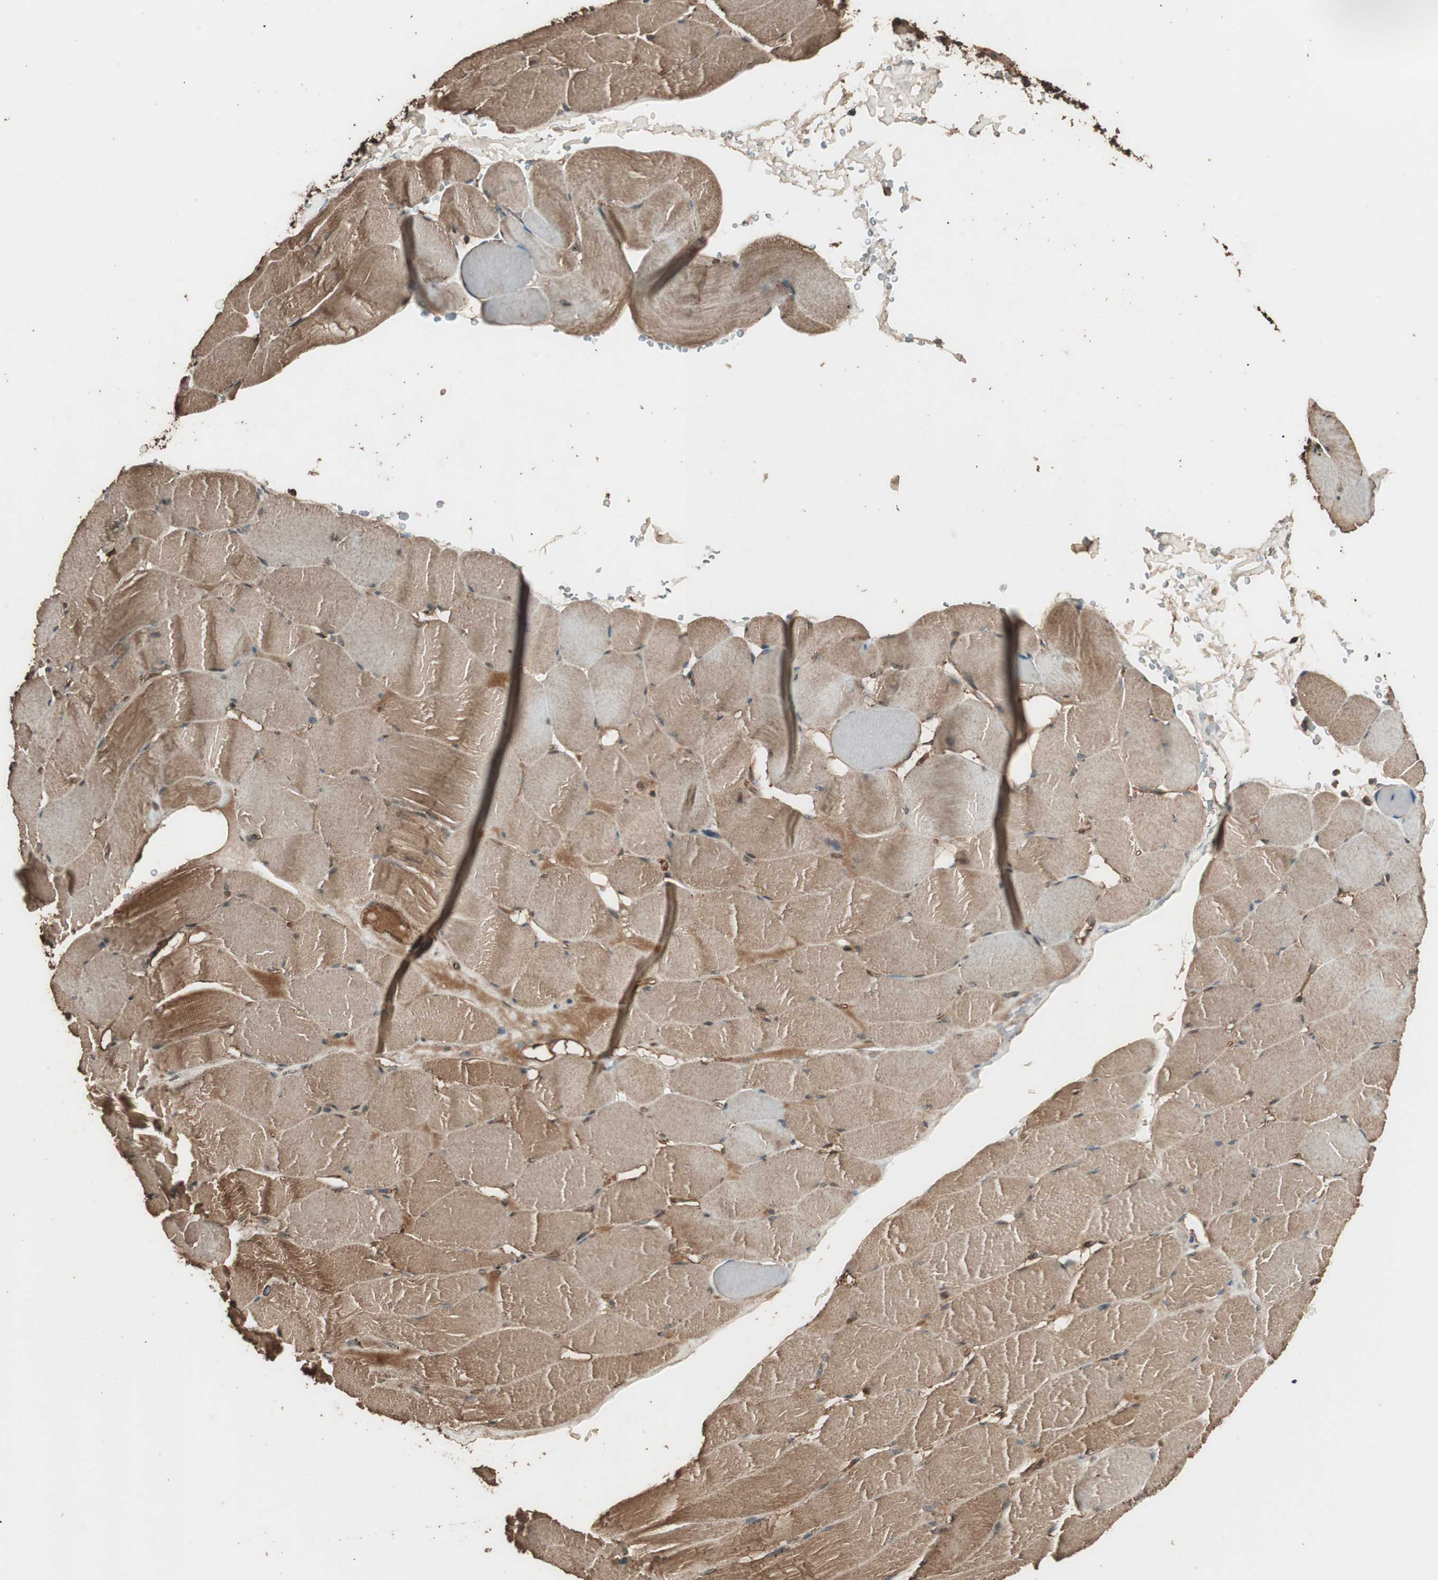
{"staining": {"intensity": "moderate", "quantity": ">75%", "location": "cytoplasmic/membranous"}, "tissue": "skeletal muscle", "cell_type": "Myocytes", "image_type": "normal", "snomed": [{"axis": "morphology", "description": "Normal tissue, NOS"}, {"axis": "topography", "description": "Skeletal muscle"}], "caption": "Brown immunohistochemical staining in benign human skeletal muscle exhibits moderate cytoplasmic/membranous expression in about >75% of myocytes. Nuclei are stained in blue.", "gene": "CCN4", "patient": {"sex": "male", "age": 62}}